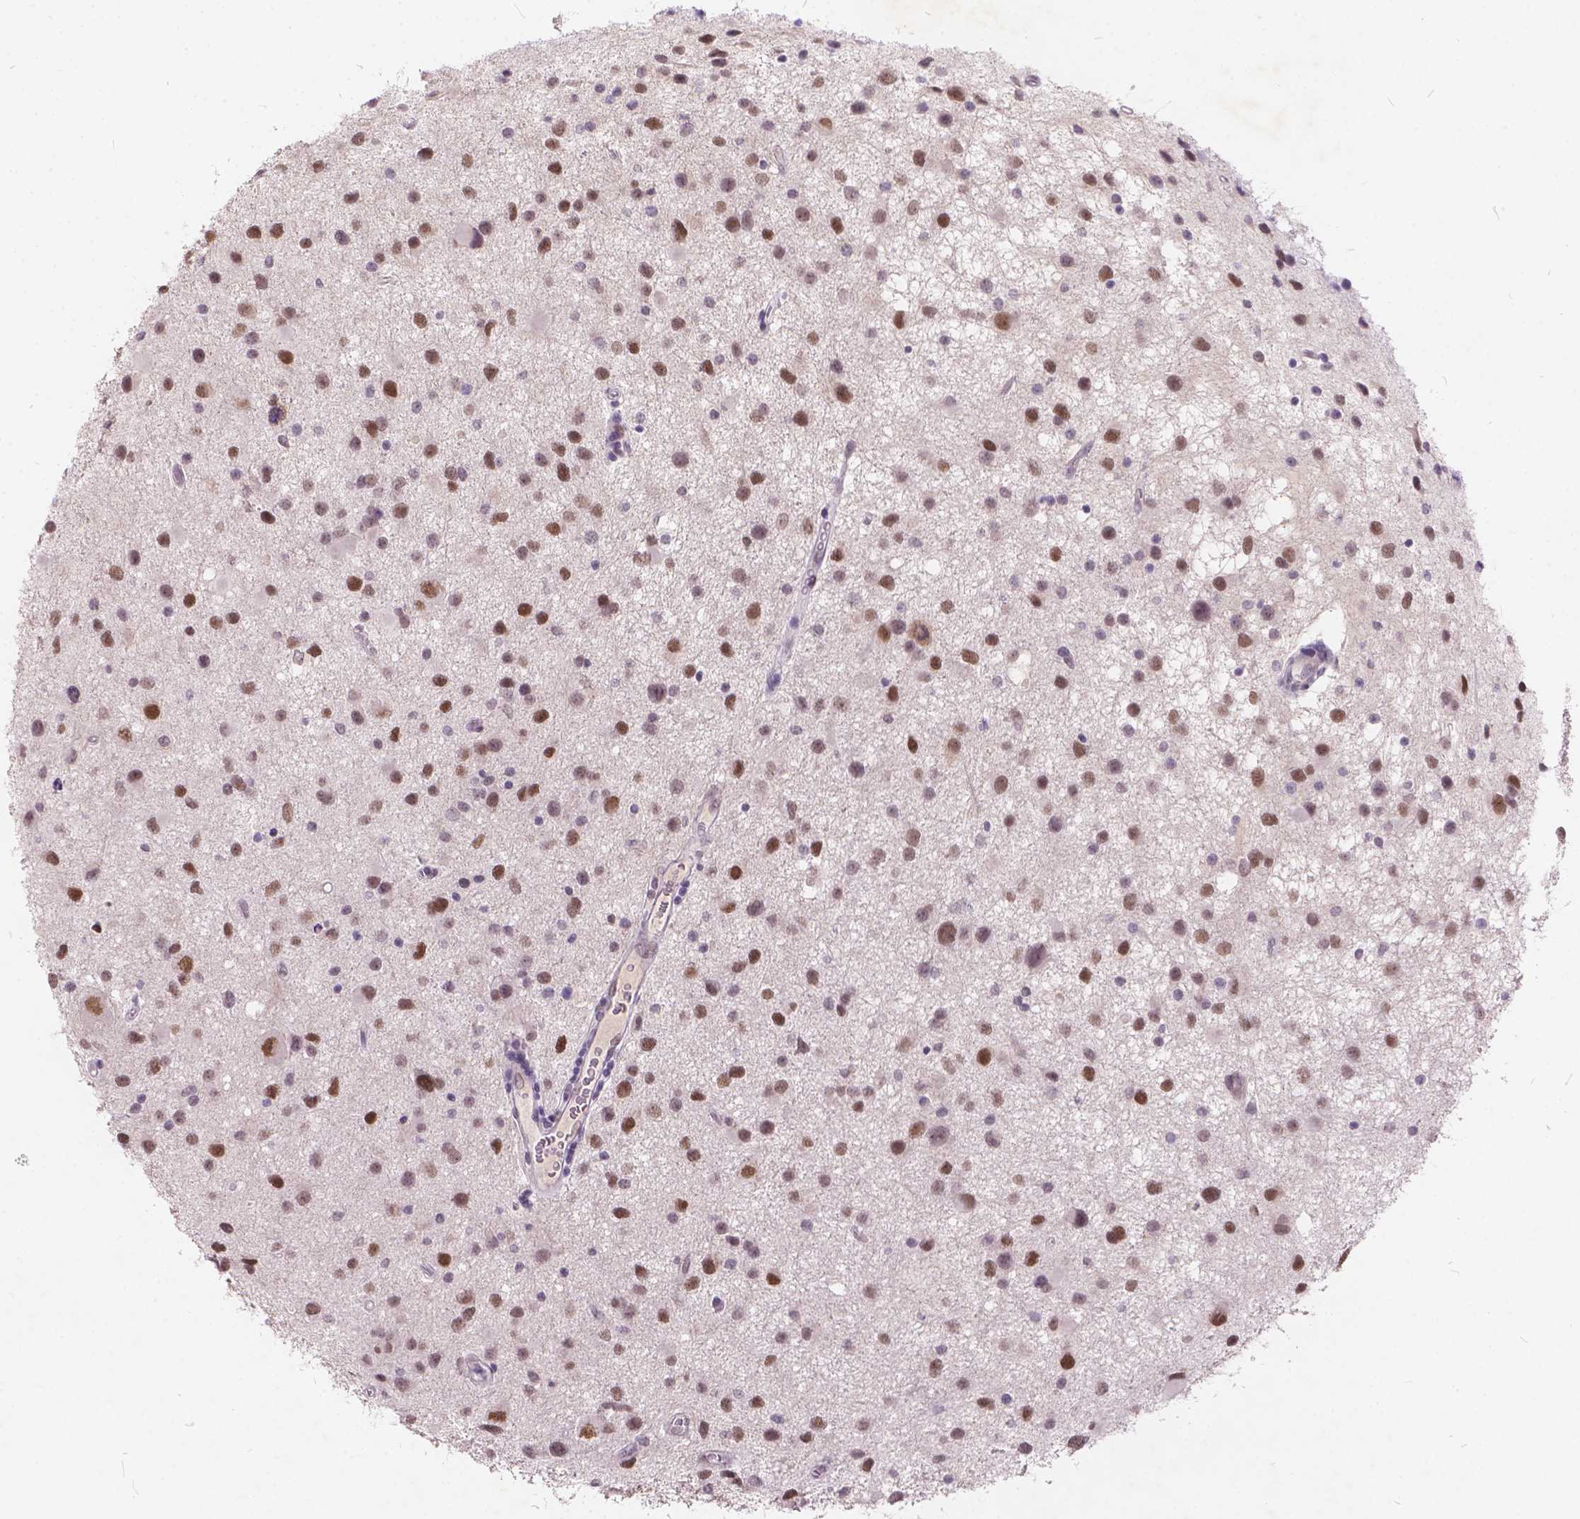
{"staining": {"intensity": "moderate", "quantity": ">75%", "location": "nuclear"}, "tissue": "glioma", "cell_type": "Tumor cells", "image_type": "cancer", "snomed": [{"axis": "morphology", "description": "Glioma, malignant, Low grade"}, {"axis": "topography", "description": "Brain"}], "caption": "Immunohistochemistry (IHC) of low-grade glioma (malignant) shows medium levels of moderate nuclear staining in about >75% of tumor cells.", "gene": "FAM53A", "patient": {"sex": "female", "age": 32}}